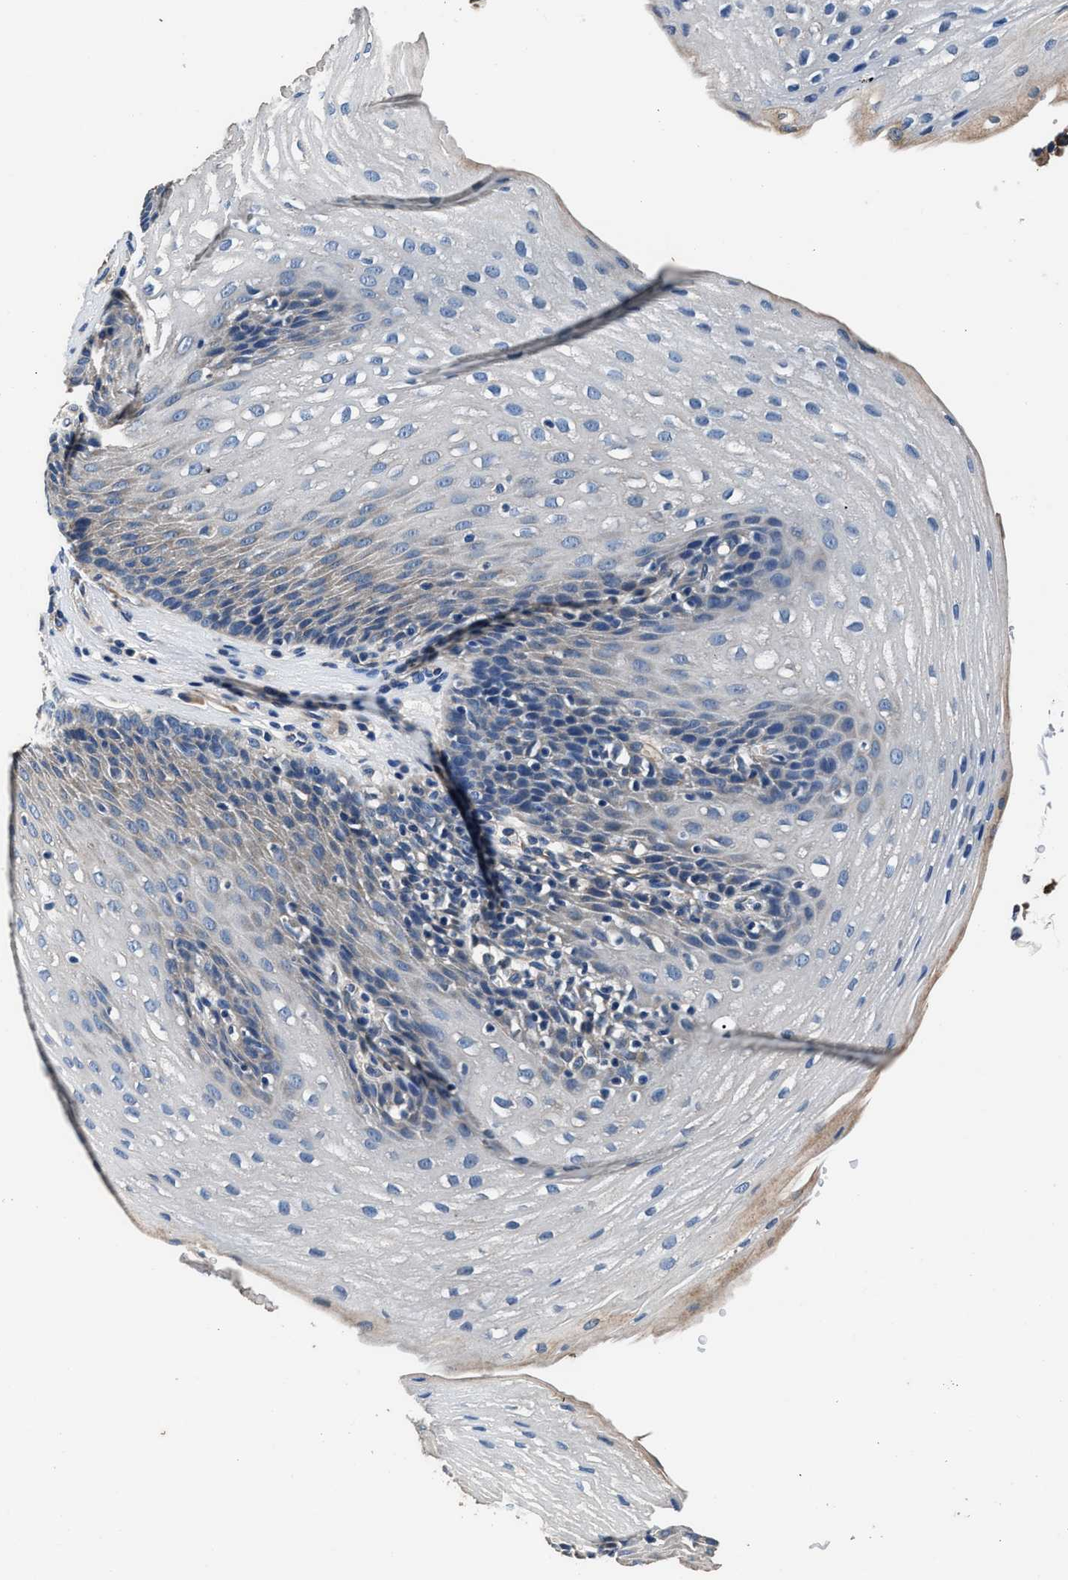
{"staining": {"intensity": "weak", "quantity": "<25%", "location": "cytoplasmic/membranous"}, "tissue": "esophagus", "cell_type": "Squamous epithelial cells", "image_type": "normal", "snomed": [{"axis": "morphology", "description": "Normal tissue, NOS"}, {"axis": "topography", "description": "Esophagus"}], "caption": "High power microscopy micrograph of an immunohistochemistry photomicrograph of unremarkable esophagus, revealing no significant staining in squamous epithelial cells.", "gene": "DHRS7B", "patient": {"sex": "male", "age": 48}}